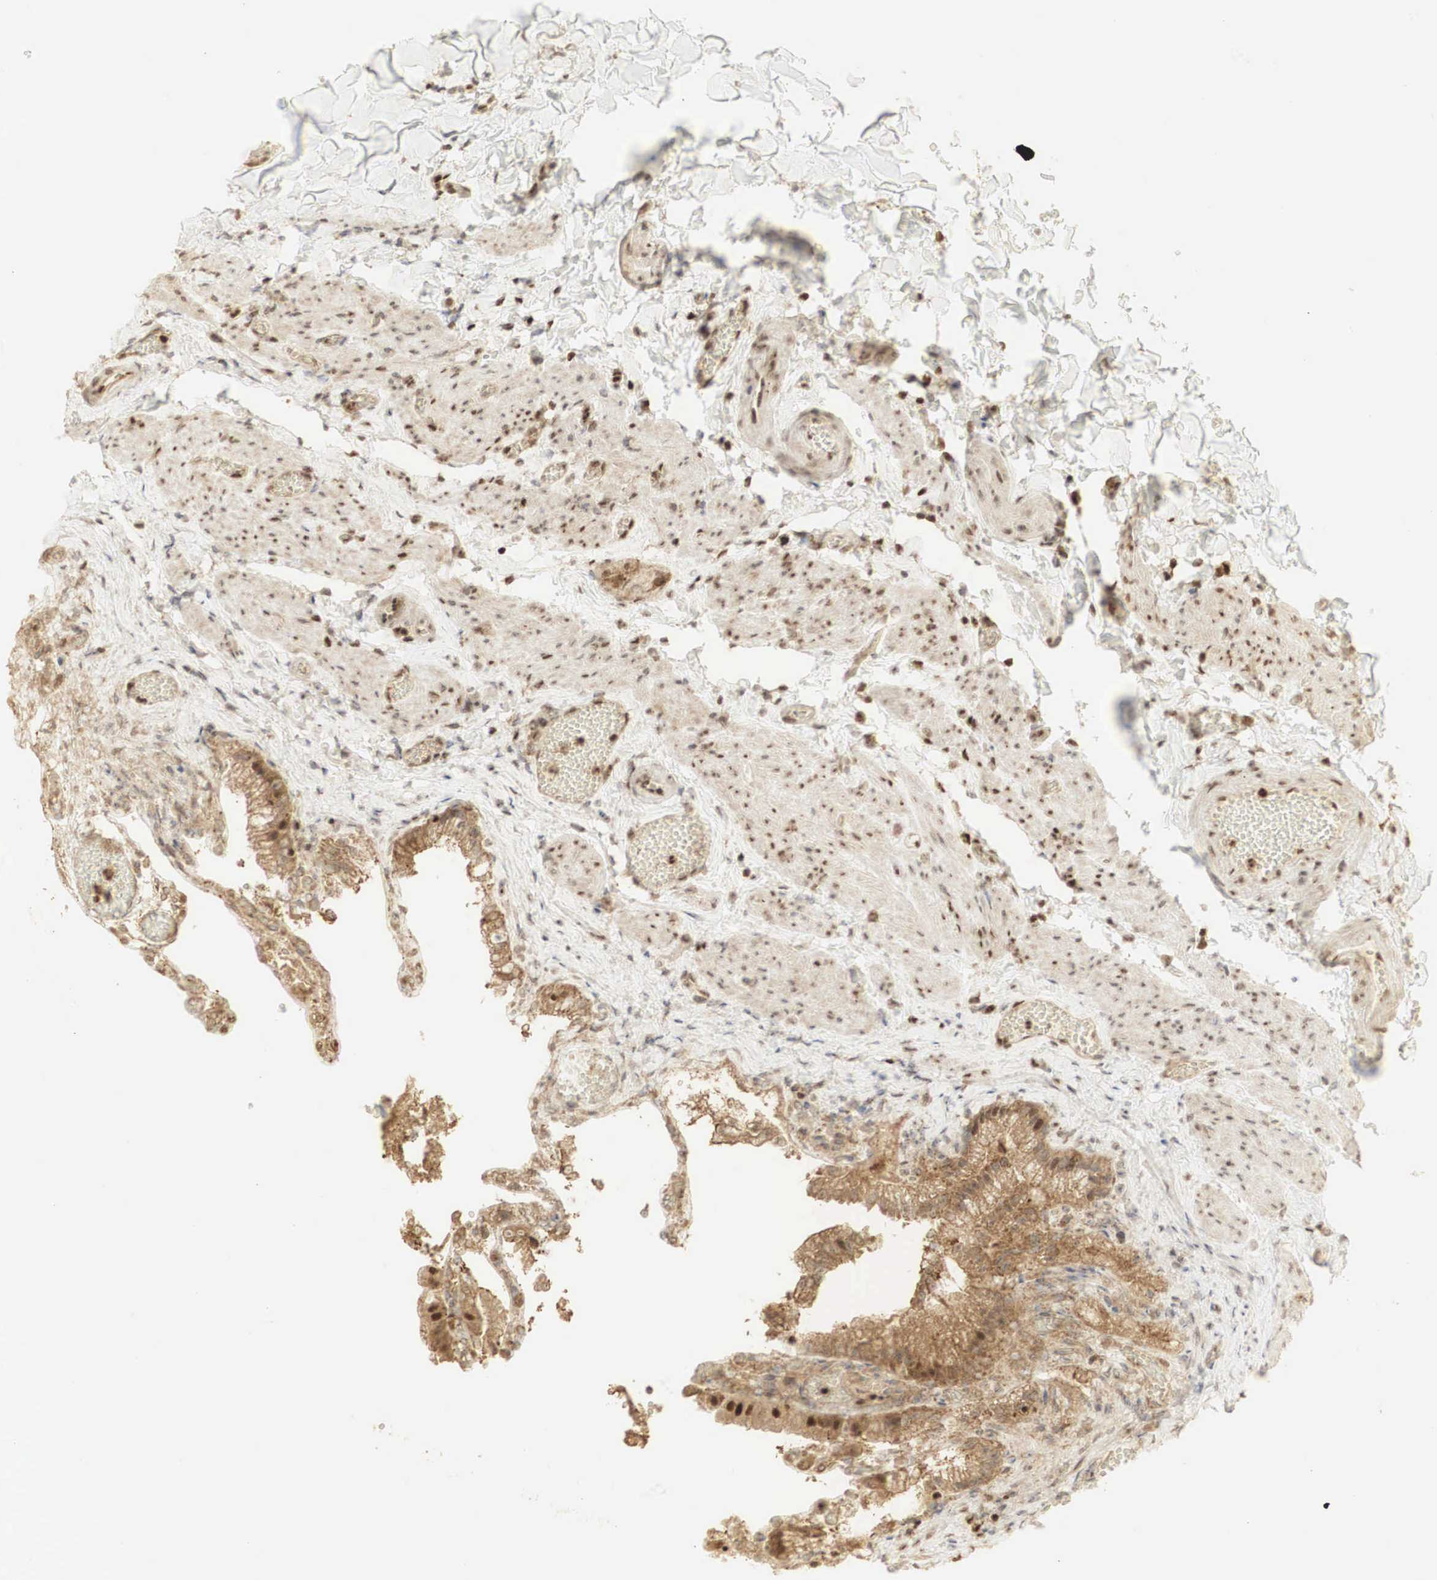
{"staining": {"intensity": "strong", "quantity": ">75%", "location": "cytoplasmic/membranous,nuclear"}, "tissue": "gallbladder", "cell_type": "Glandular cells", "image_type": "normal", "snomed": [{"axis": "morphology", "description": "Normal tissue, NOS"}, {"axis": "topography", "description": "Gallbladder"}], "caption": "IHC of normal gallbladder shows high levels of strong cytoplasmic/membranous,nuclear positivity in about >75% of glandular cells. (Brightfield microscopy of DAB IHC at high magnification).", "gene": "RNF113A", "patient": {"sex": "female", "age": 44}}